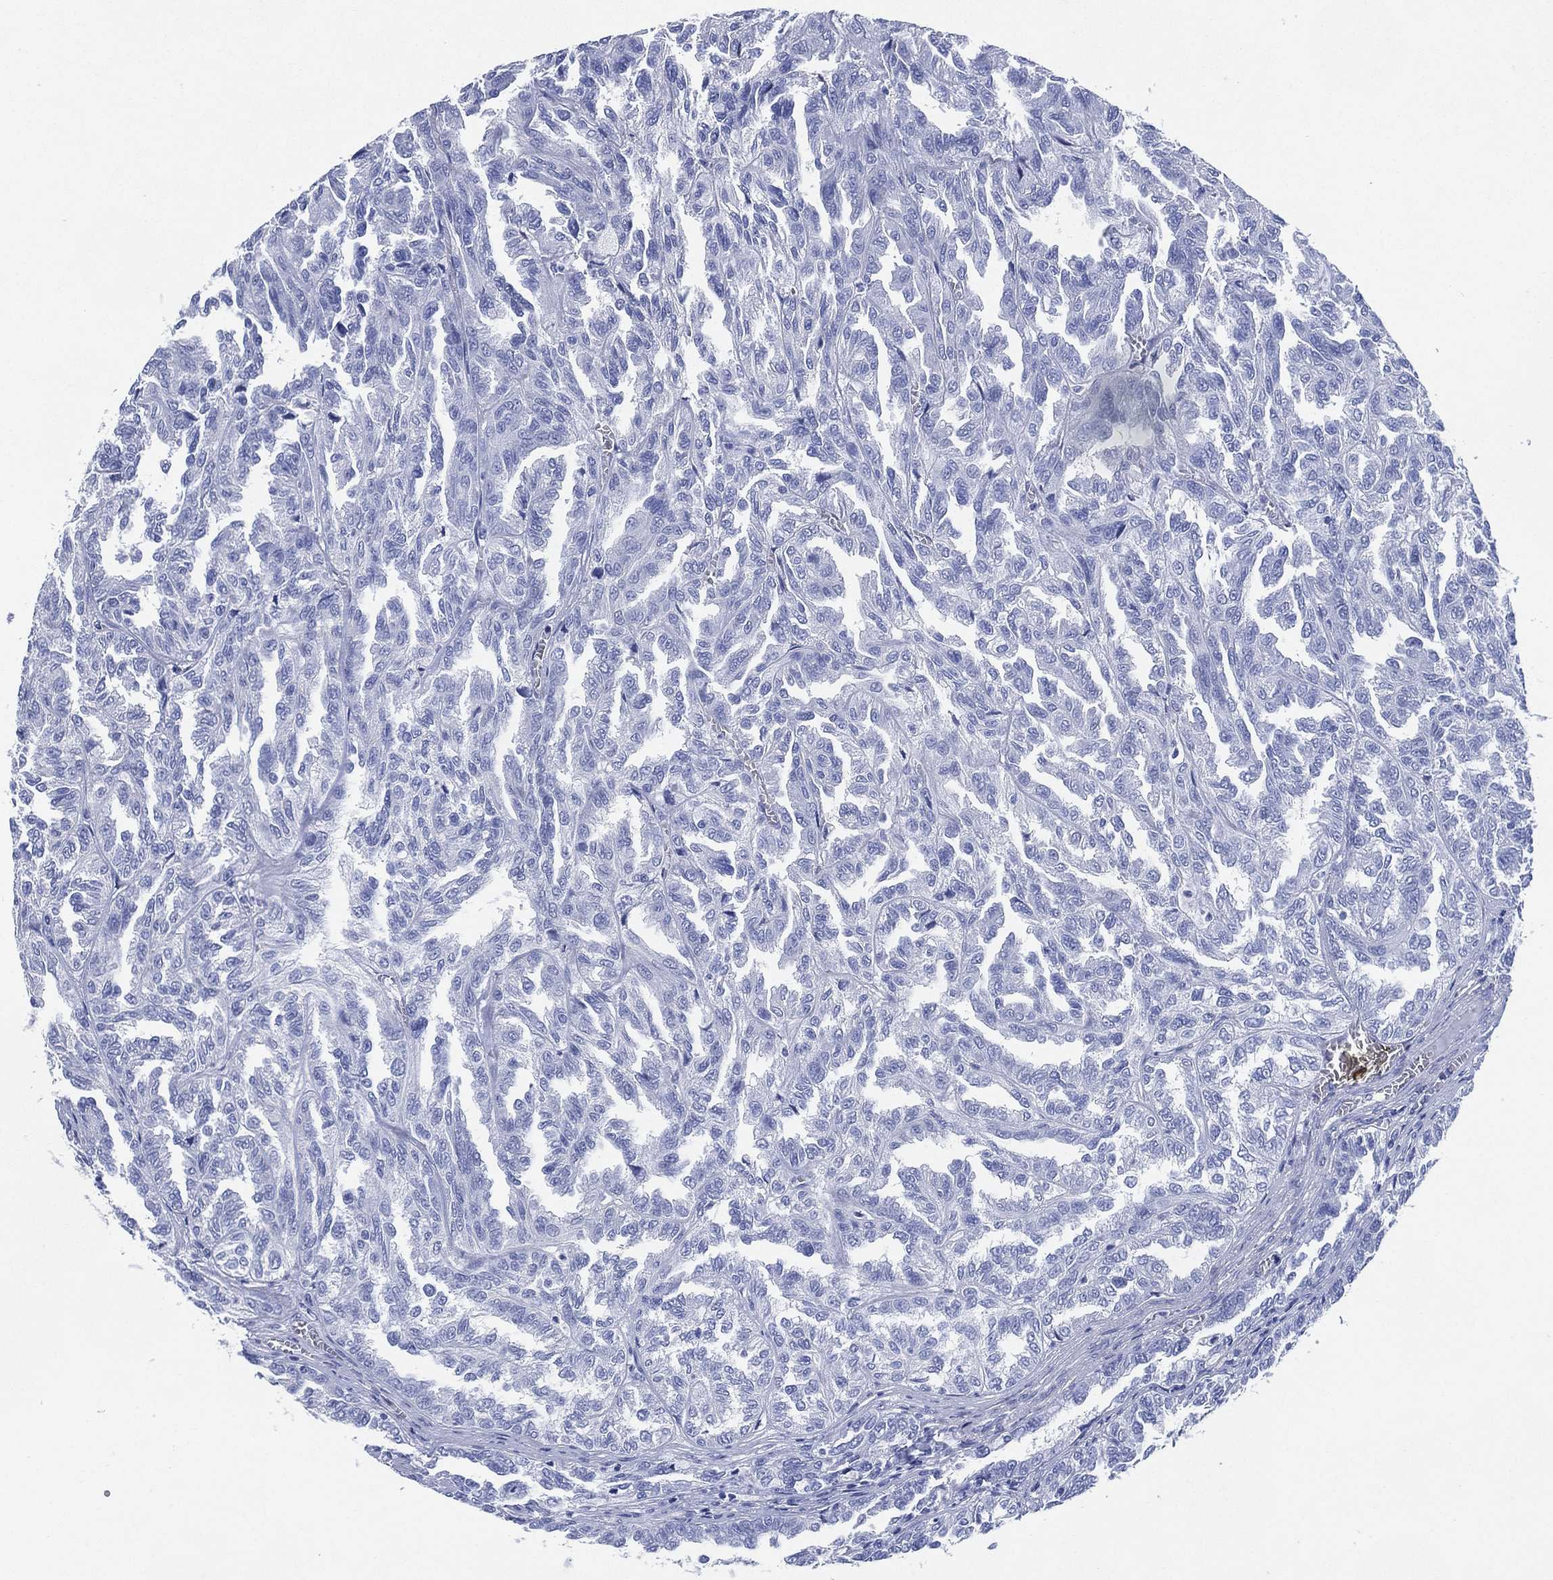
{"staining": {"intensity": "negative", "quantity": "none", "location": "none"}, "tissue": "renal cancer", "cell_type": "Tumor cells", "image_type": "cancer", "snomed": [{"axis": "morphology", "description": "Adenocarcinoma, NOS"}, {"axis": "topography", "description": "Kidney"}], "caption": "This is a histopathology image of IHC staining of renal adenocarcinoma, which shows no positivity in tumor cells.", "gene": "SIGLECL1", "patient": {"sex": "male", "age": 79}}